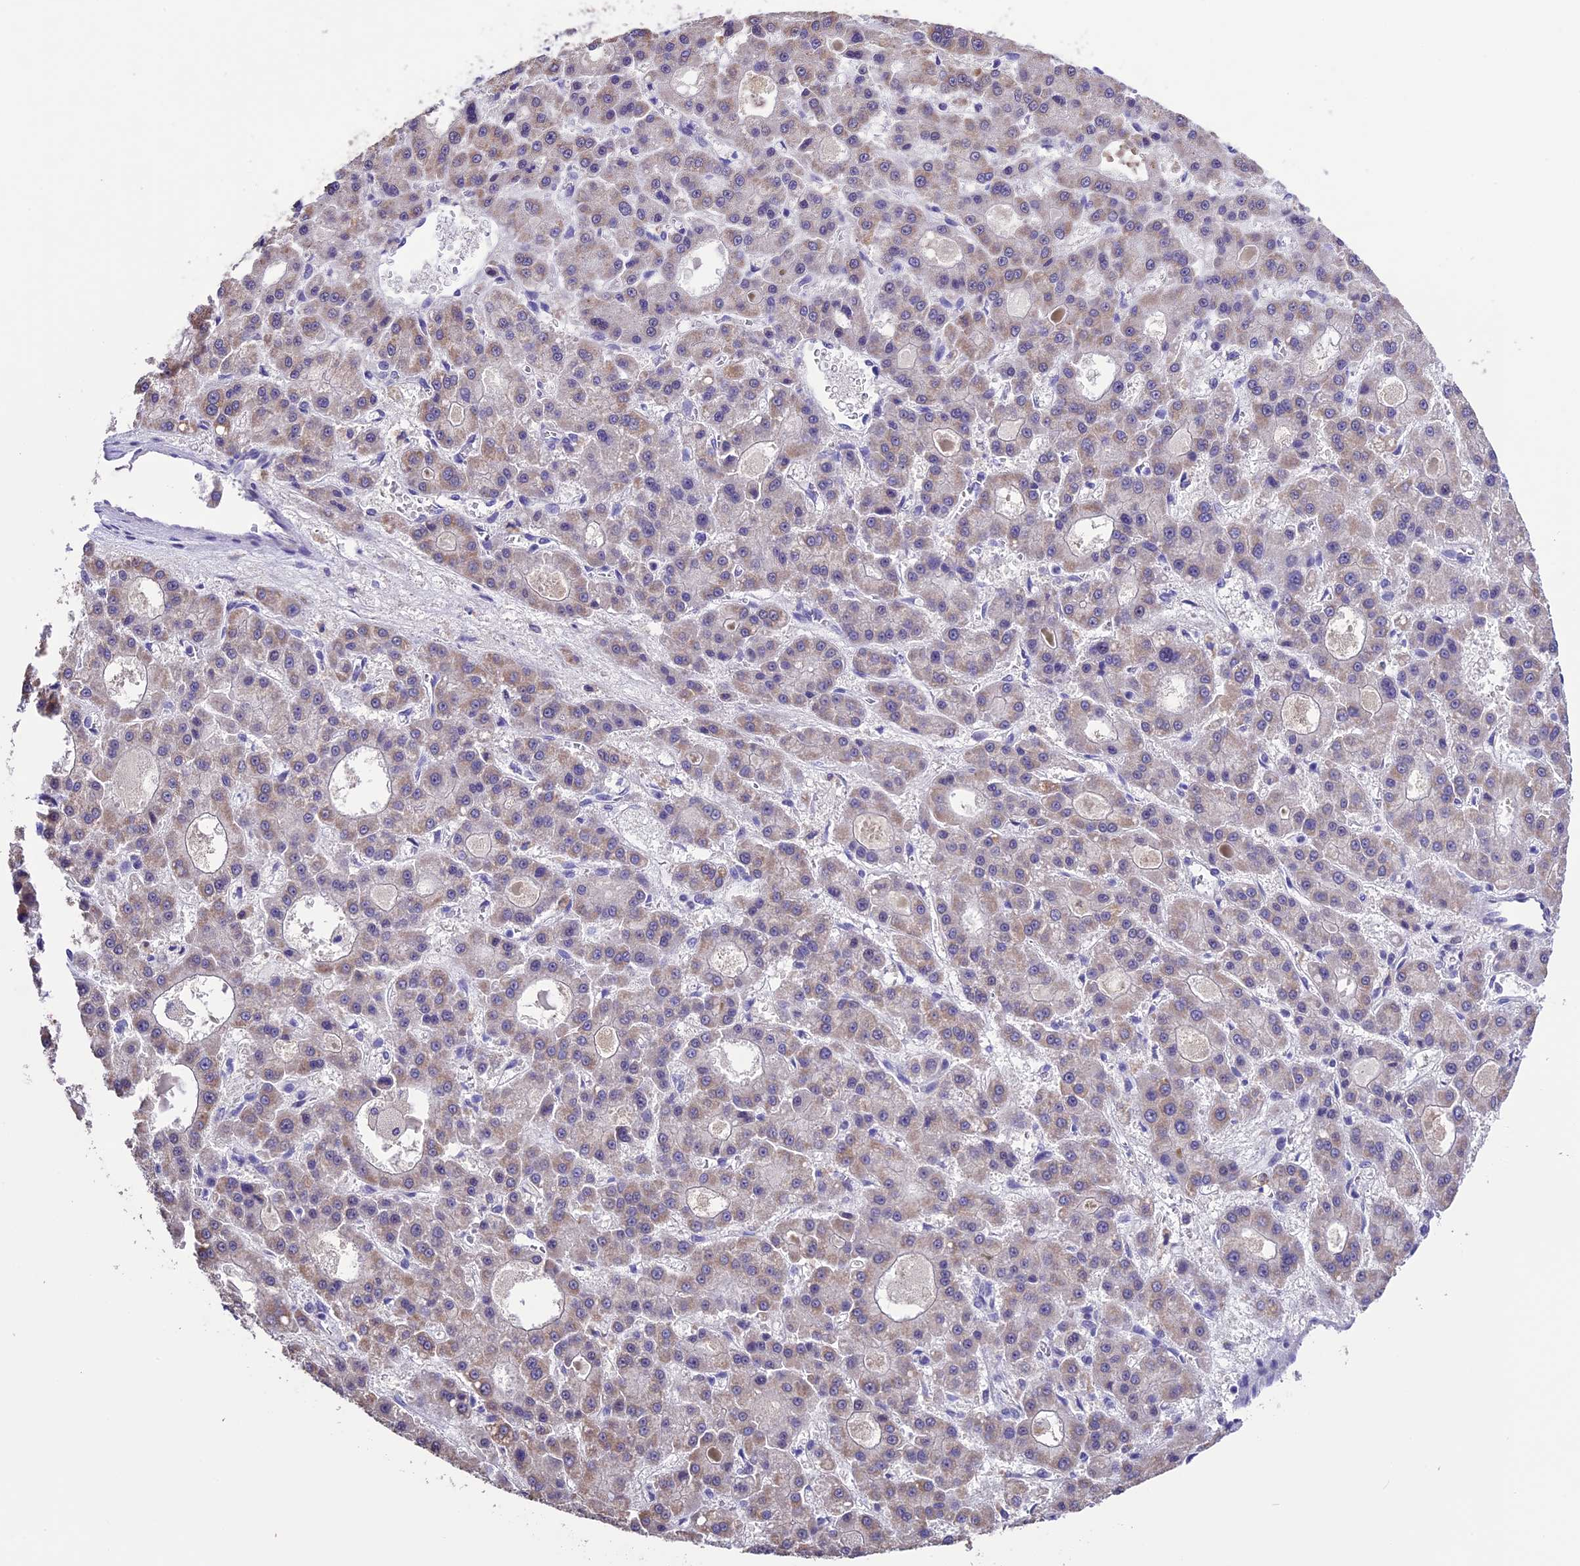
{"staining": {"intensity": "weak", "quantity": "25%-75%", "location": "cytoplasmic/membranous"}, "tissue": "liver cancer", "cell_type": "Tumor cells", "image_type": "cancer", "snomed": [{"axis": "morphology", "description": "Carcinoma, Hepatocellular, NOS"}, {"axis": "topography", "description": "Liver"}], "caption": "A histopathology image of human liver cancer stained for a protein demonstrates weak cytoplasmic/membranous brown staining in tumor cells. The protein of interest is stained brown, and the nuclei are stained in blue (DAB IHC with brightfield microscopy, high magnification).", "gene": "DIS3L", "patient": {"sex": "male", "age": 70}}